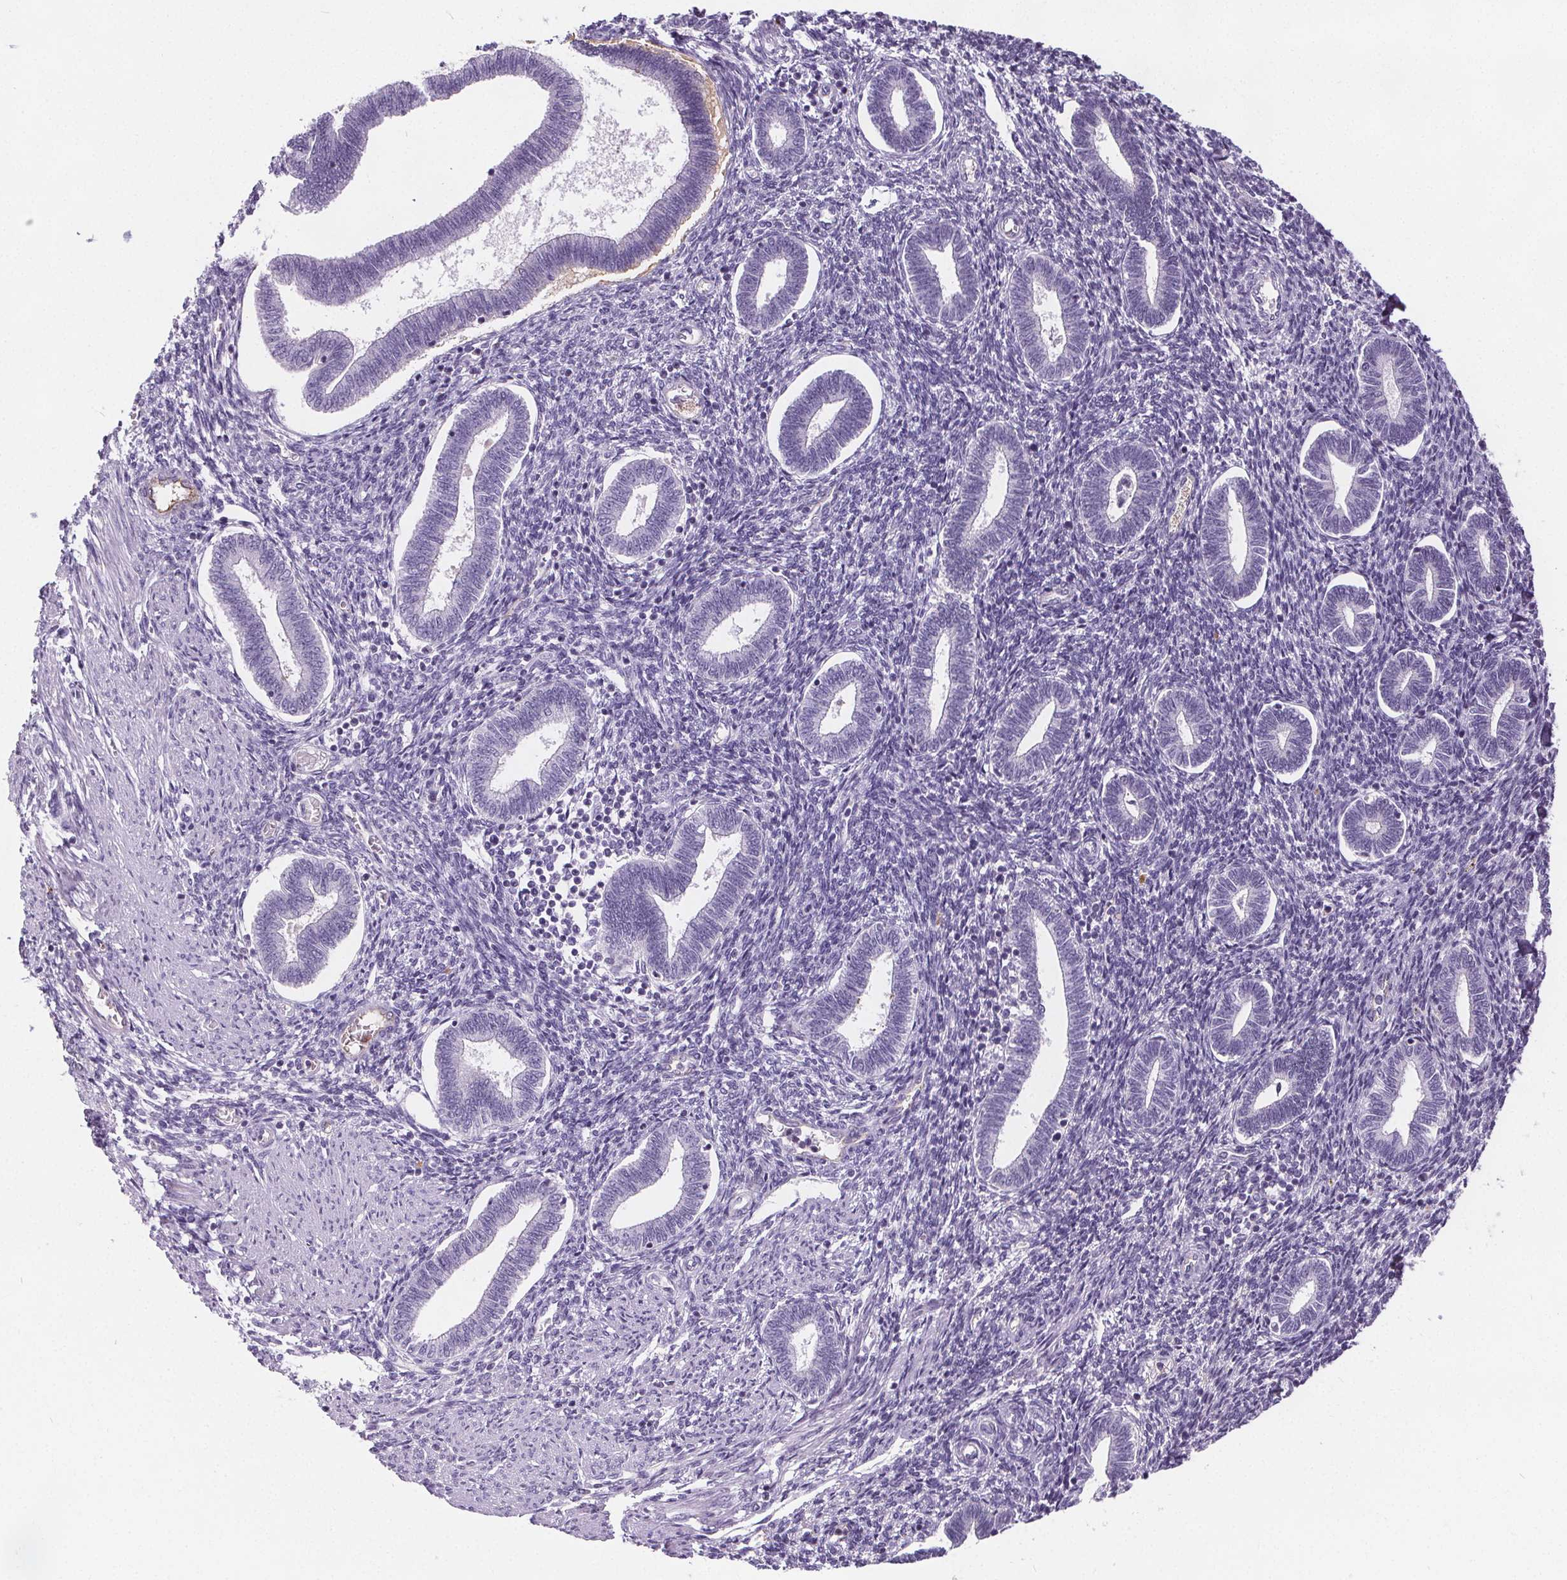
{"staining": {"intensity": "negative", "quantity": "none", "location": "none"}, "tissue": "endometrium", "cell_type": "Cells in endometrial stroma", "image_type": "normal", "snomed": [{"axis": "morphology", "description": "Normal tissue, NOS"}, {"axis": "topography", "description": "Endometrium"}], "caption": "Cells in endometrial stroma show no significant protein staining in unremarkable endometrium. (DAB (3,3'-diaminobenzidine) immunohistochemistry (IHC) visualized using brightfield microscopy, high magnification).", "gene": "CD5L", "patient": {"sex": "female", "age": 42}}